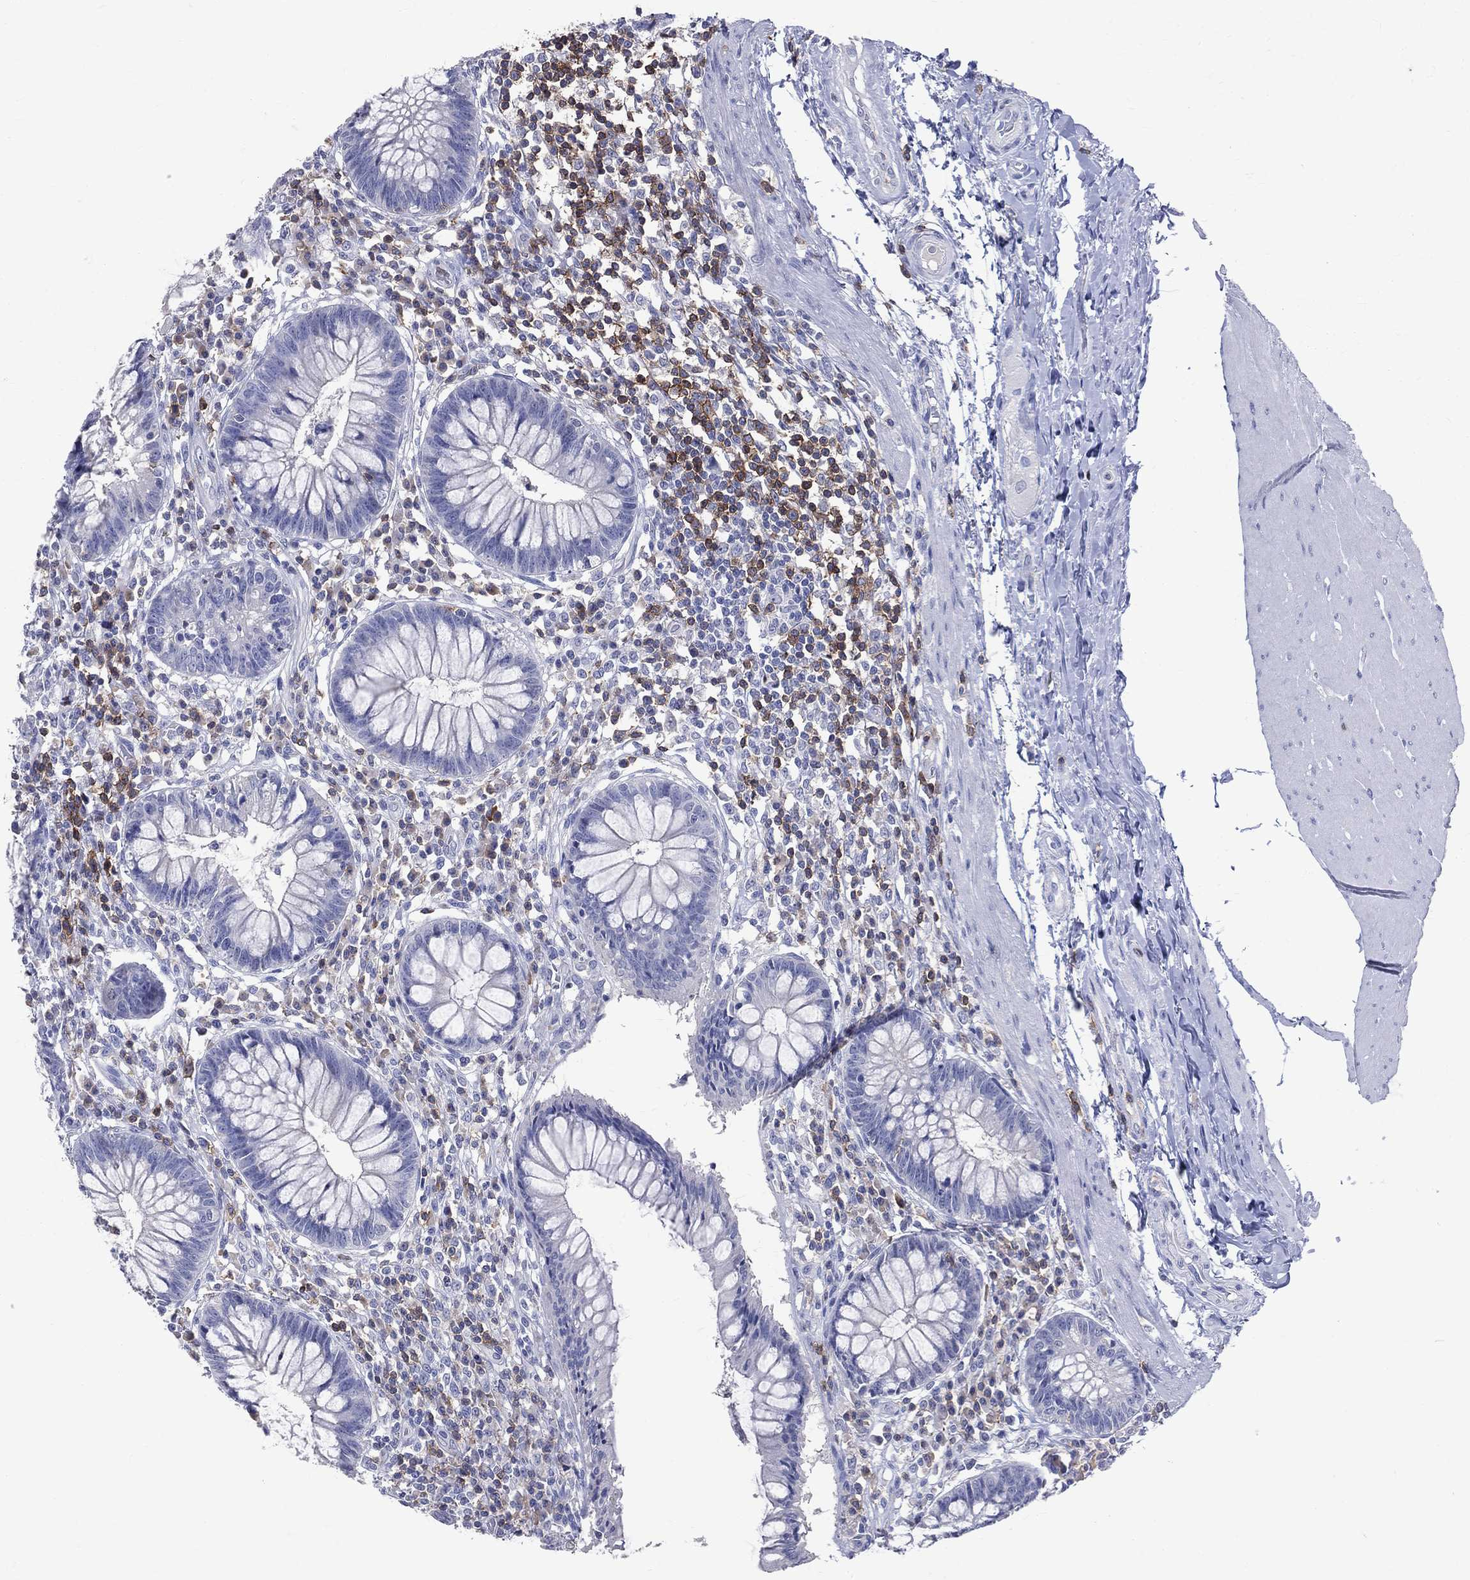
{"staining": {"intensity": "negative", "quantity": "none", "location": "none"}, "tissue": "rectum", "cell_type": "Glandular cells", "image_type": "normal", "snomed": [{"axis": "morphology", "description": "Normal tissue, NOS"}, {"axis": "topography", "description": "Rectum"}], "caption": "Immunohistochemical staining of unremarkable rectum exhibits no significant staining in glandular cells. (DAB immunohistochemistry (IHC) visualized using brightfield microscopy, high magnification).", "gene": "LAT", "patient": {"sex": "female", "age": 58}}